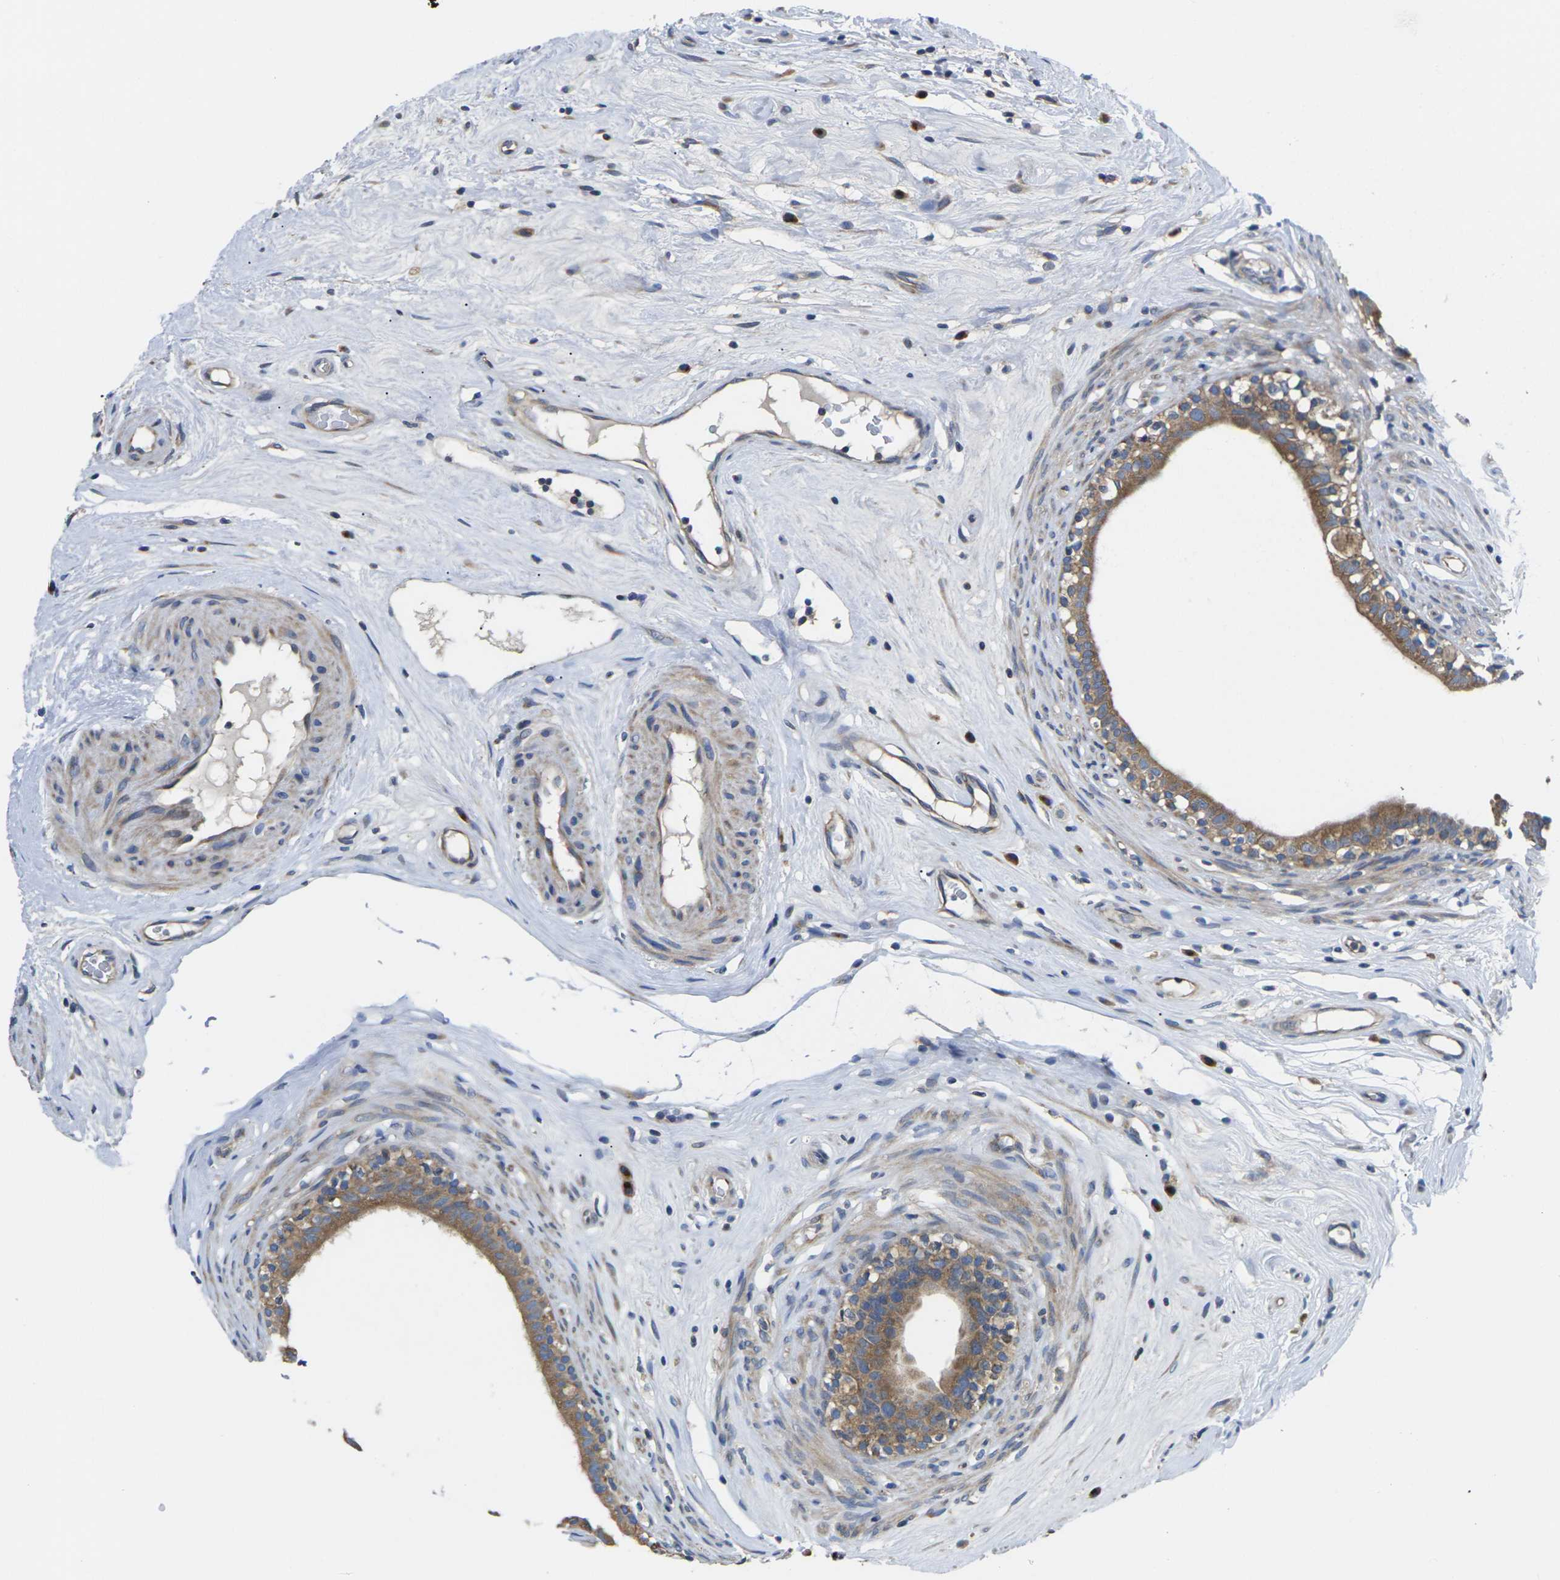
{"staining": {"intensity": "moderate", "quantity": ">75%", "location": "cytoplasmic/membranous"}, "tissue": "epididymis", "cell_type": "Glandular cells", "image_type": "normal", "snomed": [{"axis": "morphology", "description": "Normal tissue, NOS"}, {"axis": "morphology", "description": "Inflammation, NOS"}, {"axis": "topography", "description": "Epididymis"}], "caption": "This histopathology image reveals immunohistochemistry staining of benign human epididymis, with medium moderate cytoplasmic/membranous positivity in approximately >75% of glandular cells.", "gene": "TMCC2", "patient": {"sex": "male", "age": 84}}